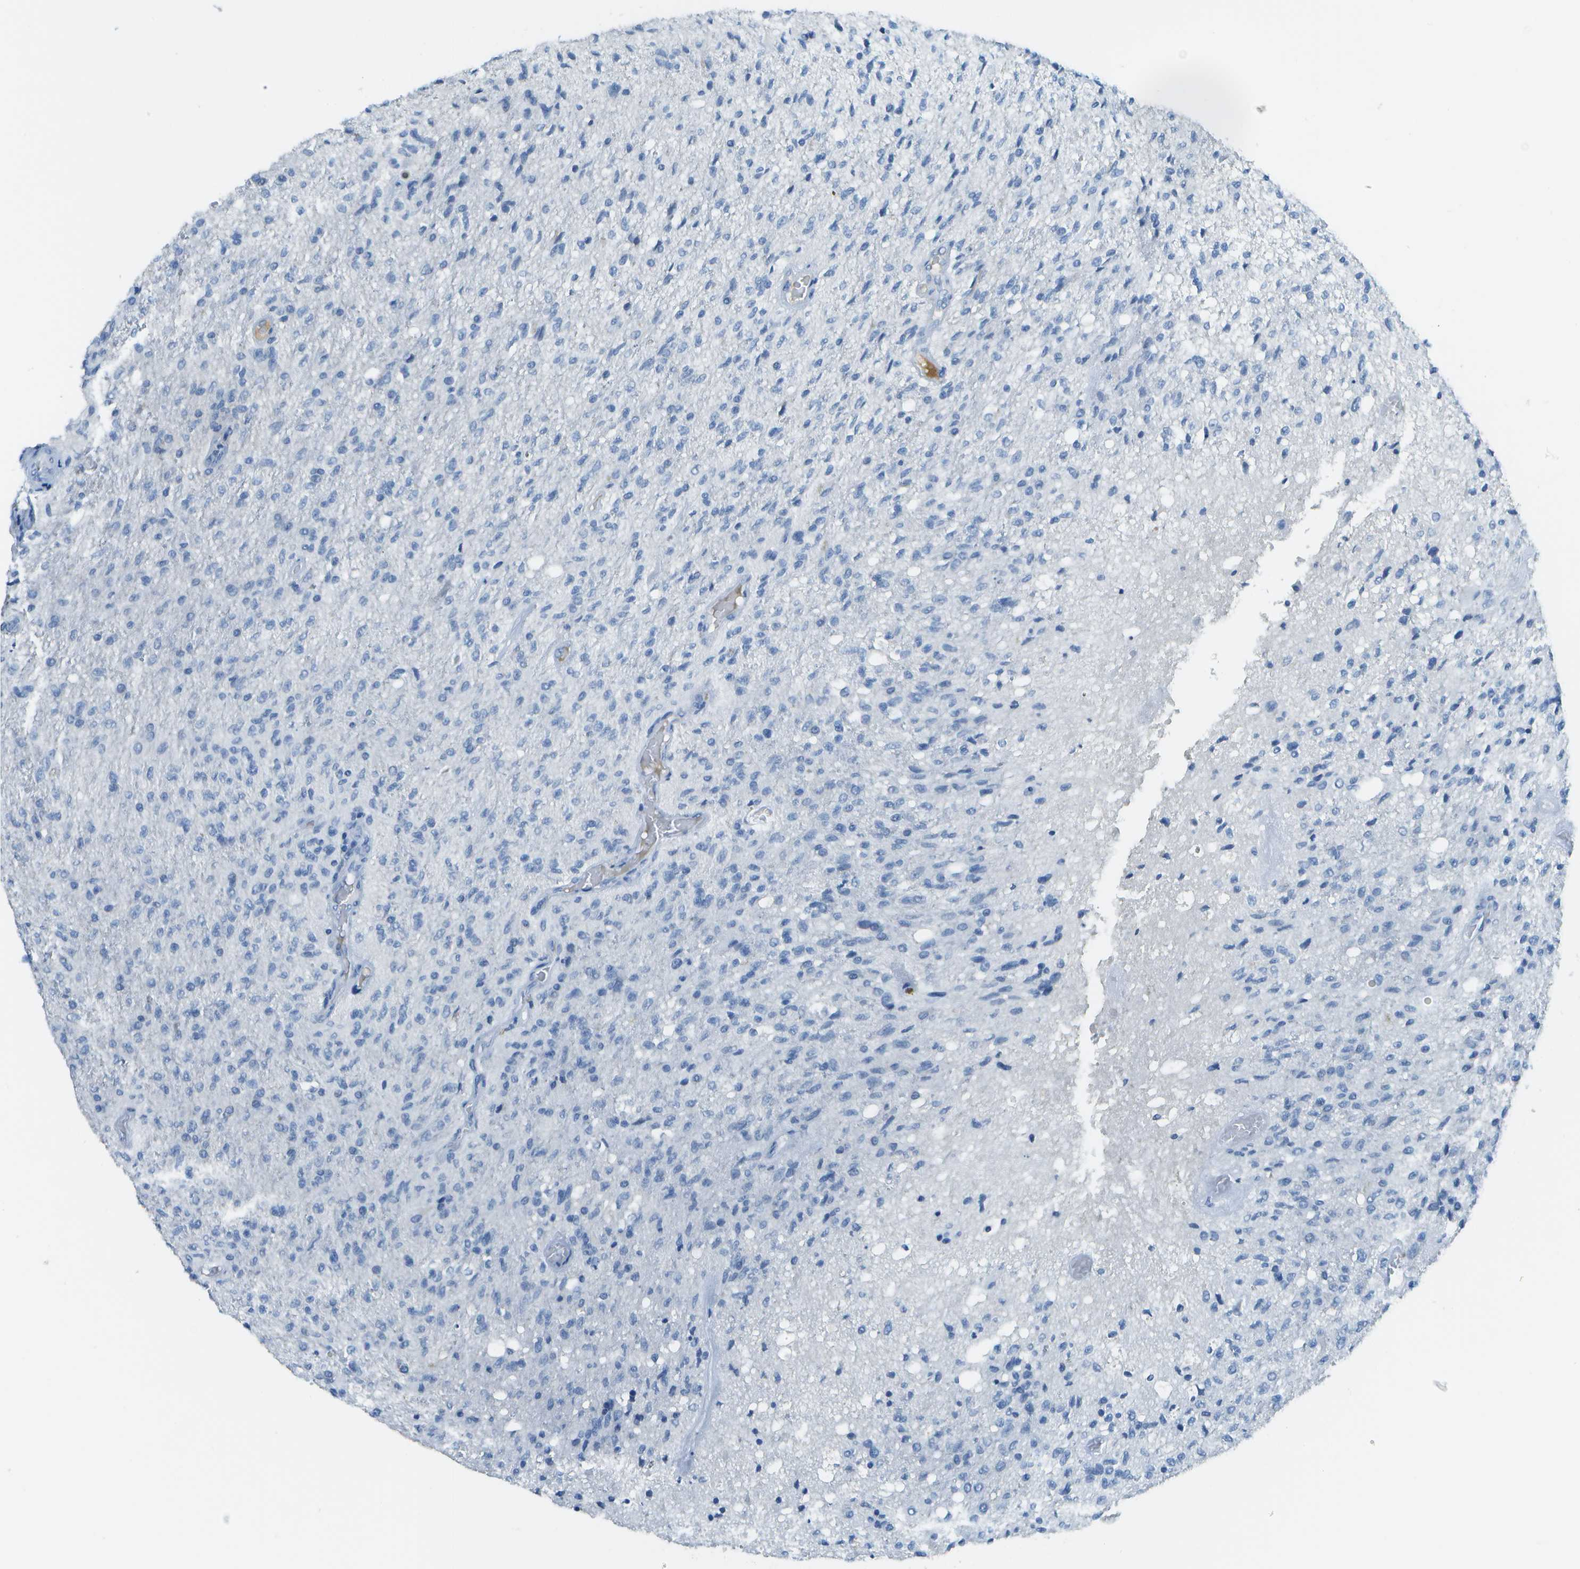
{"staining": {"intensity": "negative", "quantity": "none", "location": "none"}, "tissue": "glioma", "cell_type": "Tumor cells", "image_type": "cancer", "snomed": [{"axis": "morphology", "description": "Normal tissue, NOS"}, {"axis": "morphology", "description": "Glioma, malignant, High grade"}, {"axis": "topography", "description": "Cerebral cortex"}], "caption": "Histopathology image shows no significant protein expression in tumor cells of glioma. The staining was performed using DAB to visualize the protein expression in brown, while the nuclei were stained in blue with hematoxylin (Magnification: 20x).", "gene": "C1S", "patient": {"sex": "male", "age": 77}}